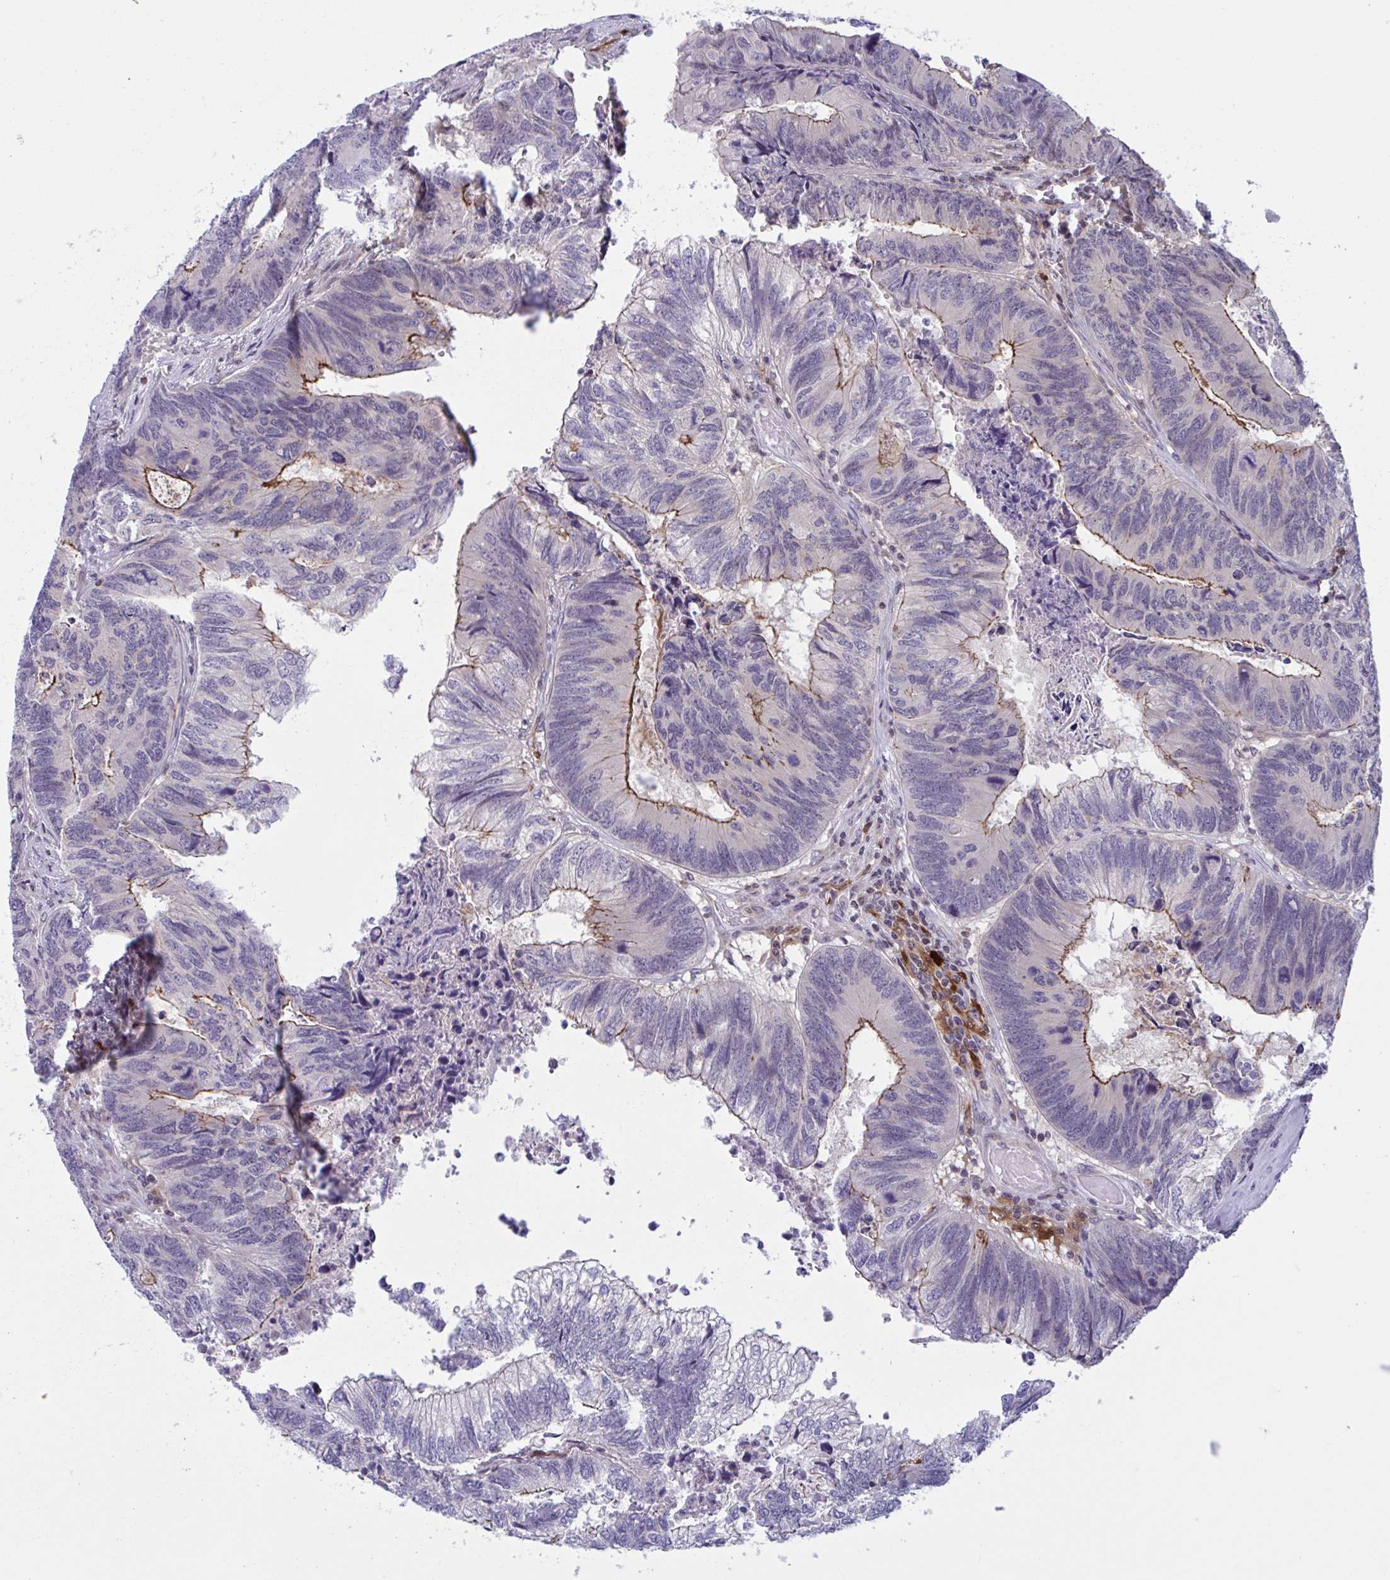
{"staining": {"intensity": "moderate", "quantity": "<25%", "location": "cytoplasmic/membranous"}, "tissue": "colorectal cancer", "cell_type": "Tumor cells", "image_type": "cancer", "snomed": [{"axis": "morphology", "description": "Adenocarcinoma, NOS"}, {"axis": "topography", "description": "Colon"}], "caption": "IHC of human adenocarcinoma (colorectal) reveals low levels of moderate cytoplasmic/membranous expression in about <25% of tumor cells.", "gene": "SNX11", "patient": {"sex": "female", "age": 67}}